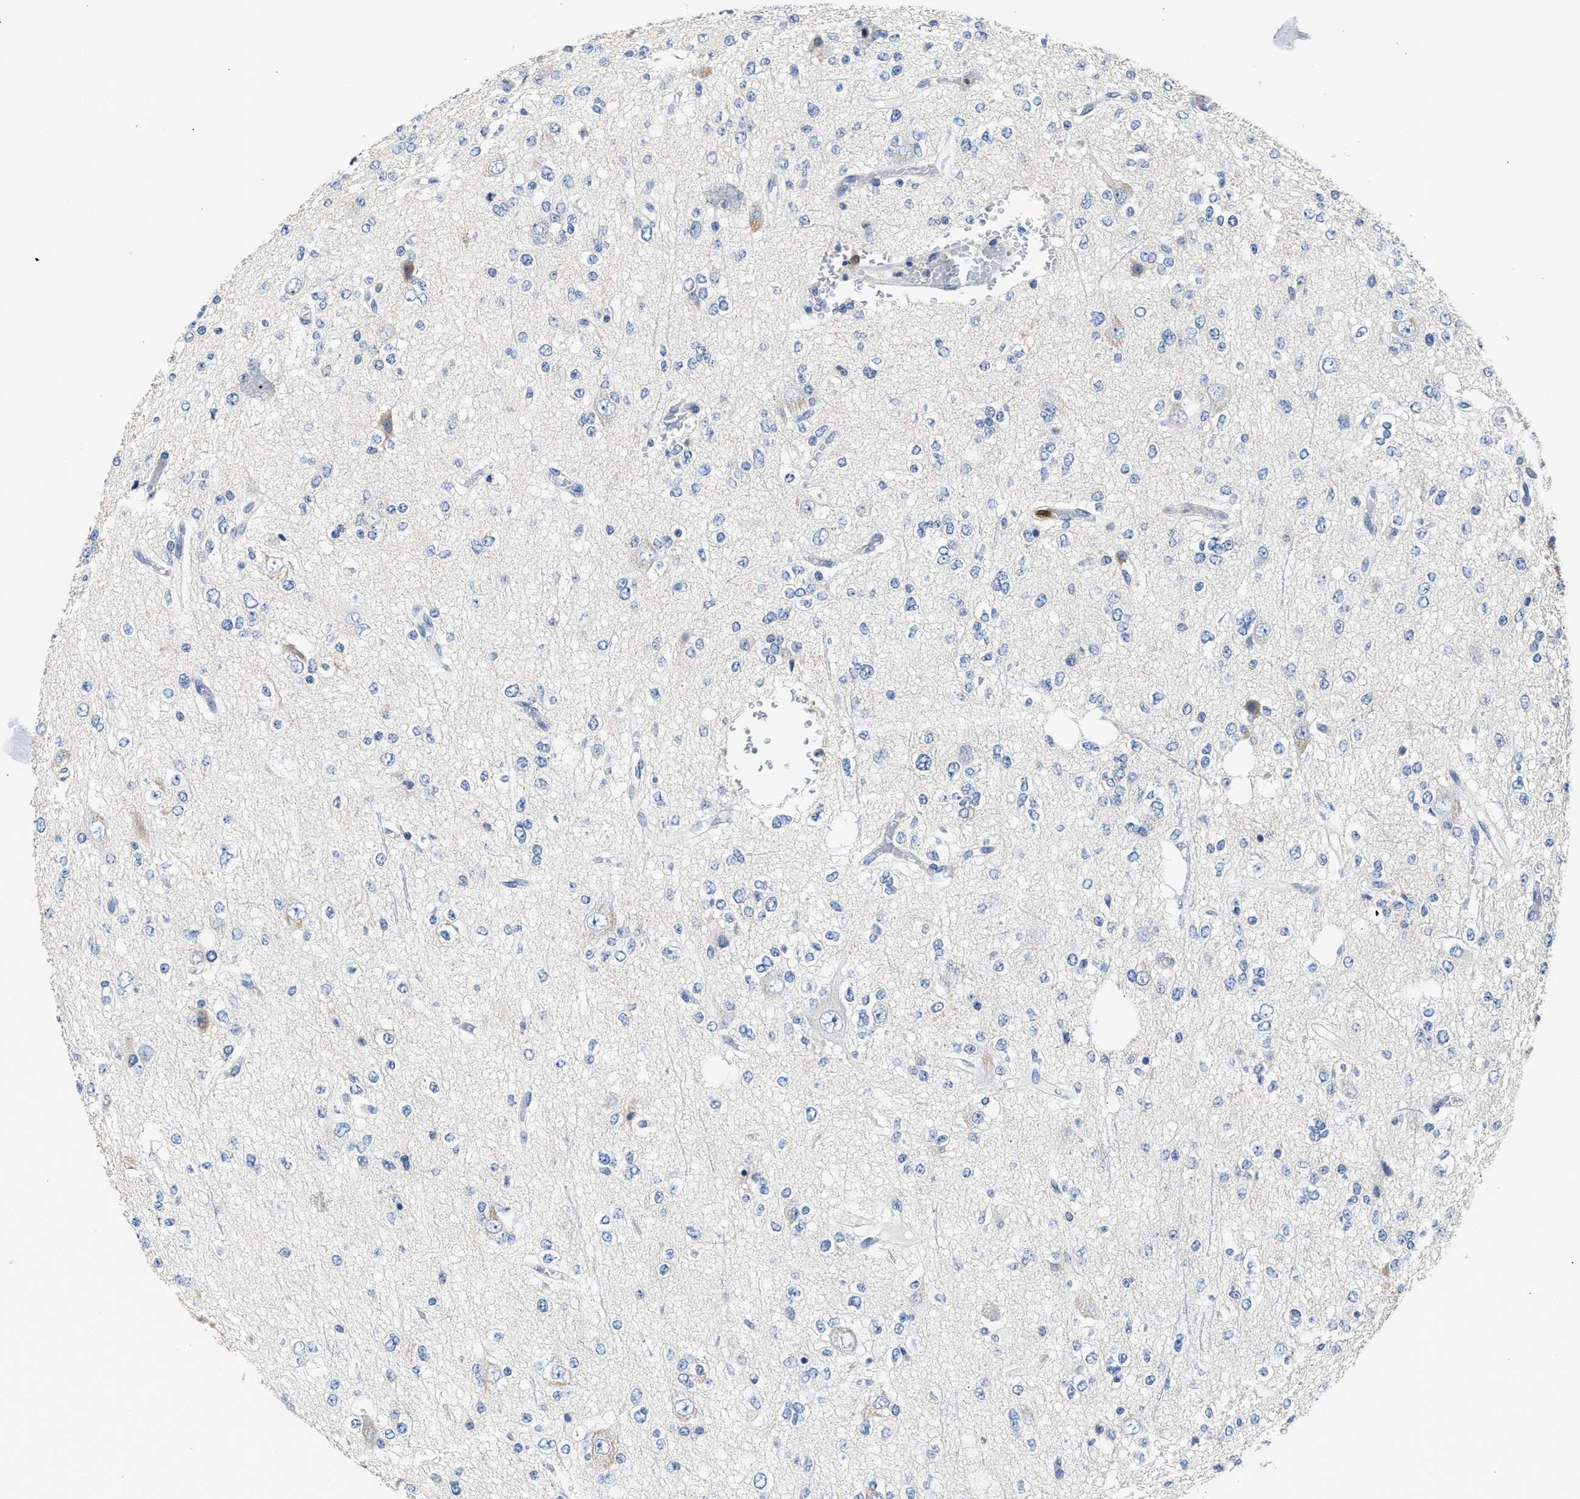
{"staining": {"intensity": "negative", "quantity": "none", "location": "none"}, "tissue": "glioma", "cell_type": "Tumor cells", "image_type": "cancer", "snomed": [{"axis": "morphology", "description": "Glioma, malignant, Low grade"}, {"axis": "topography", "description": "Brain"}], "caption": "DAB (3,3'-diaminobenzidine) immunohistochemical staining of malignant glioma (low-grade) displays no significant positivity in tumor cells. (Brightfield microscopy of DAB immunohistochemistry at high magnification).", "gene": "SLIT2", "patient": {"sex": "male", "age": 38}}